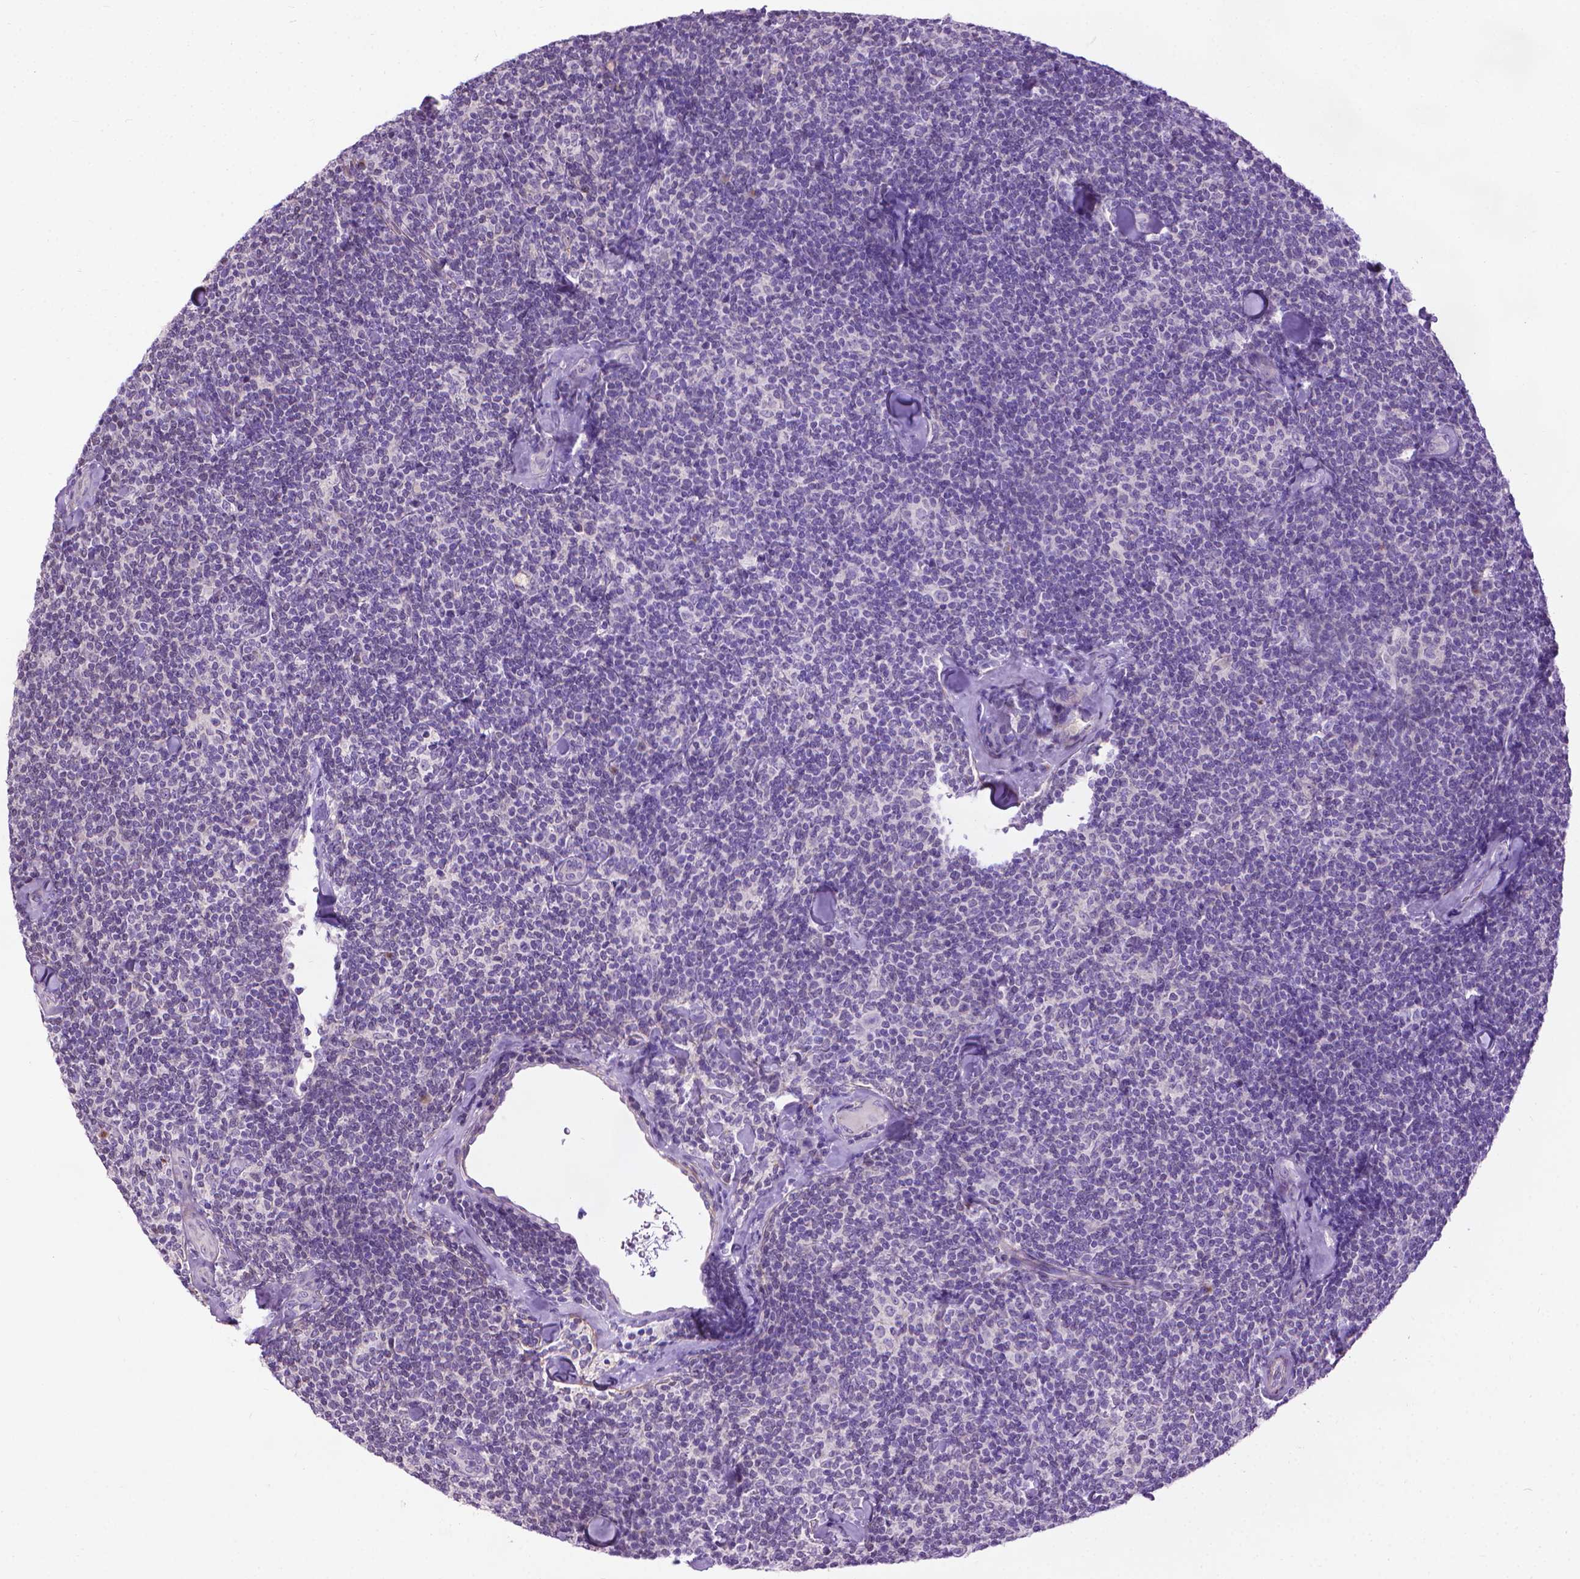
{"staining": {"intensity": "negative", "quantity": "none", "location": "none"}, "tissue": "lymphoma", "cell_type": "Tumor cells", "image_type": "cancer", "snomed": [{"axis": "morphology", "description": "Malignant lymphoma, non-Hodgkin's type, Low grade"}, {"axis": "topography", "description": "Lymph node"}], "caption": "Tumor cells show no significant expression in low-grade malignant lymphoma, non-Hodgkin's type. (DAB immunohistochemistry visualized using brightfield microscopy, high magnification).", "gene": "AQP10", "patient": {"sex": "female", "age": 56}}